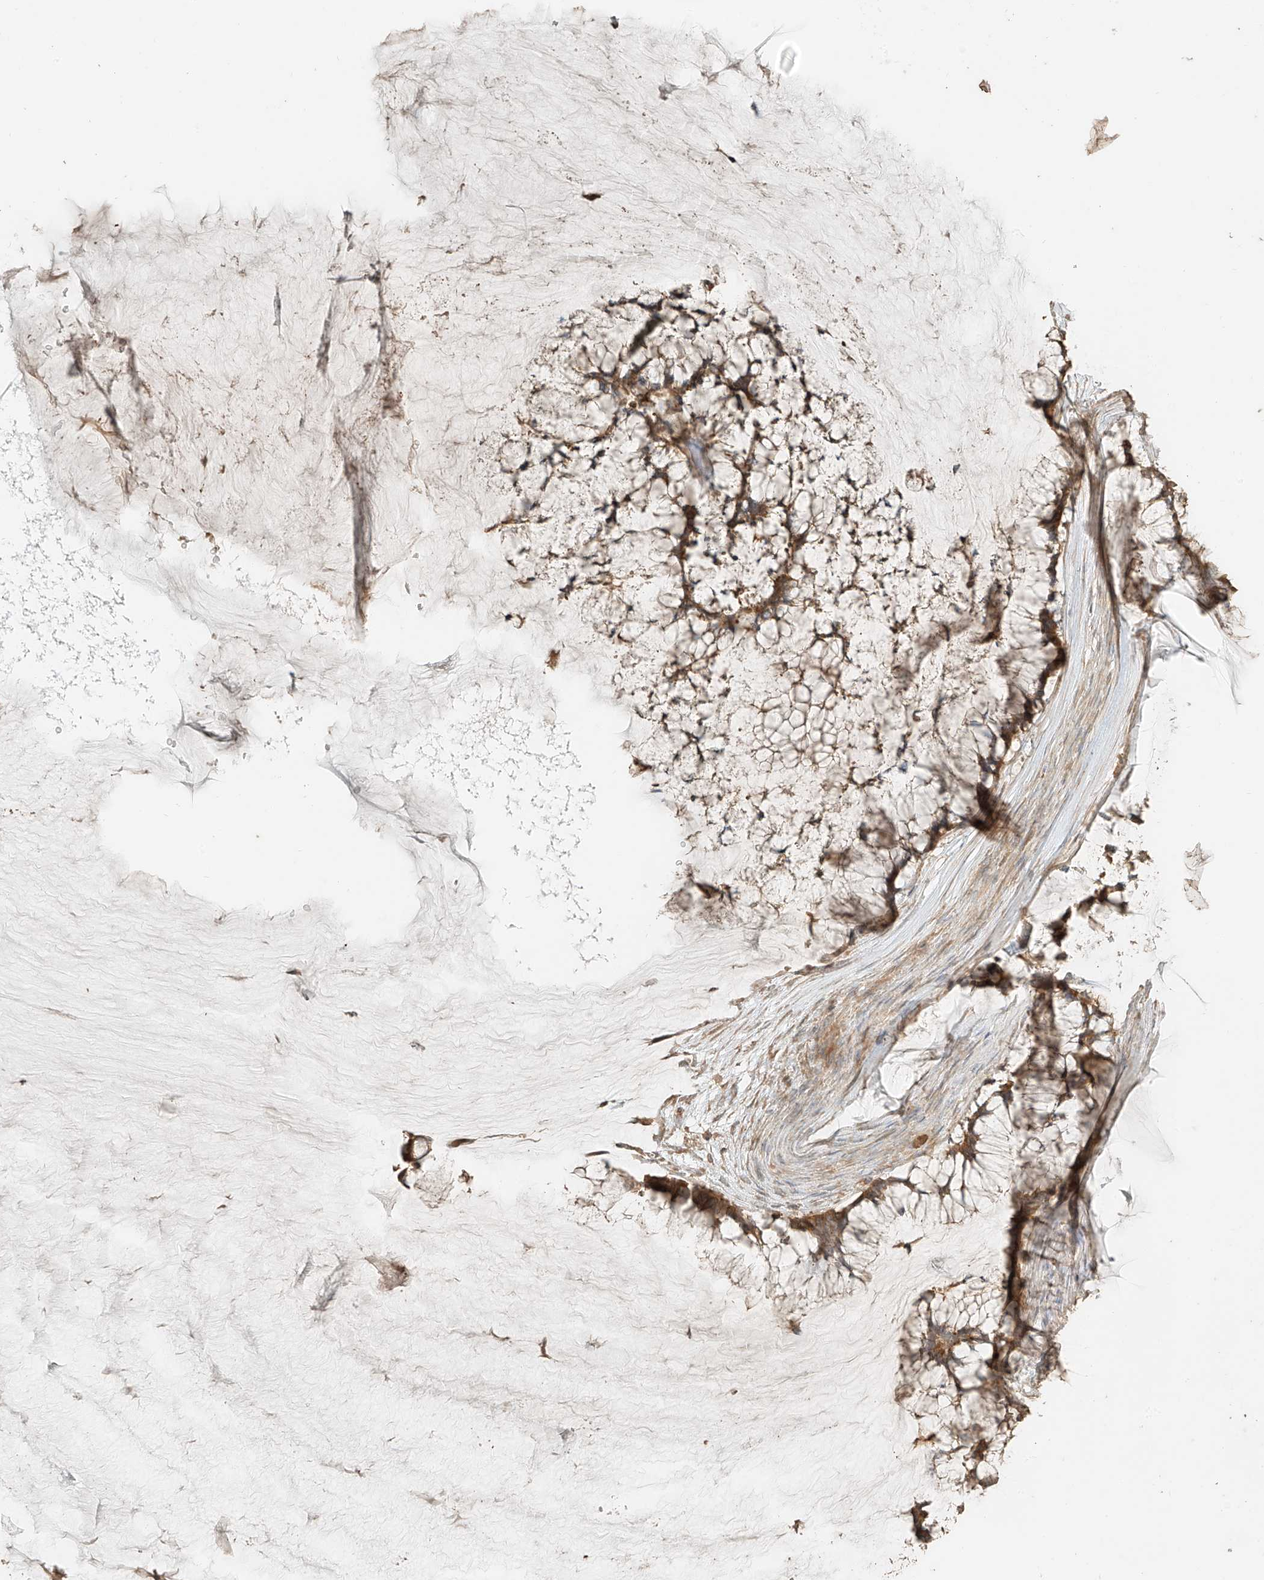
{"staining": {"intensity": "moderate", "quantity": ">75%", "location": "cytoplasmic/membranous"}, "tissue": "ovarian cancer", "cell_type": "Tumor cells", "image_type": "cancer", "snomed": [{"axis": "morphology", "description": "Cystadenocarcinoma, mucinous, NOS"}, {"axis": "topography", "description": "Ovary"}], "caption": "A micrograph of human ovarian mucinous cystadenocarcinoma stained for a protein displays moderate cytoplasmic/membranous brown staining in tumor cells.", "gene": "RFTN2", "patient": {"sex": "female", "age": 42}}